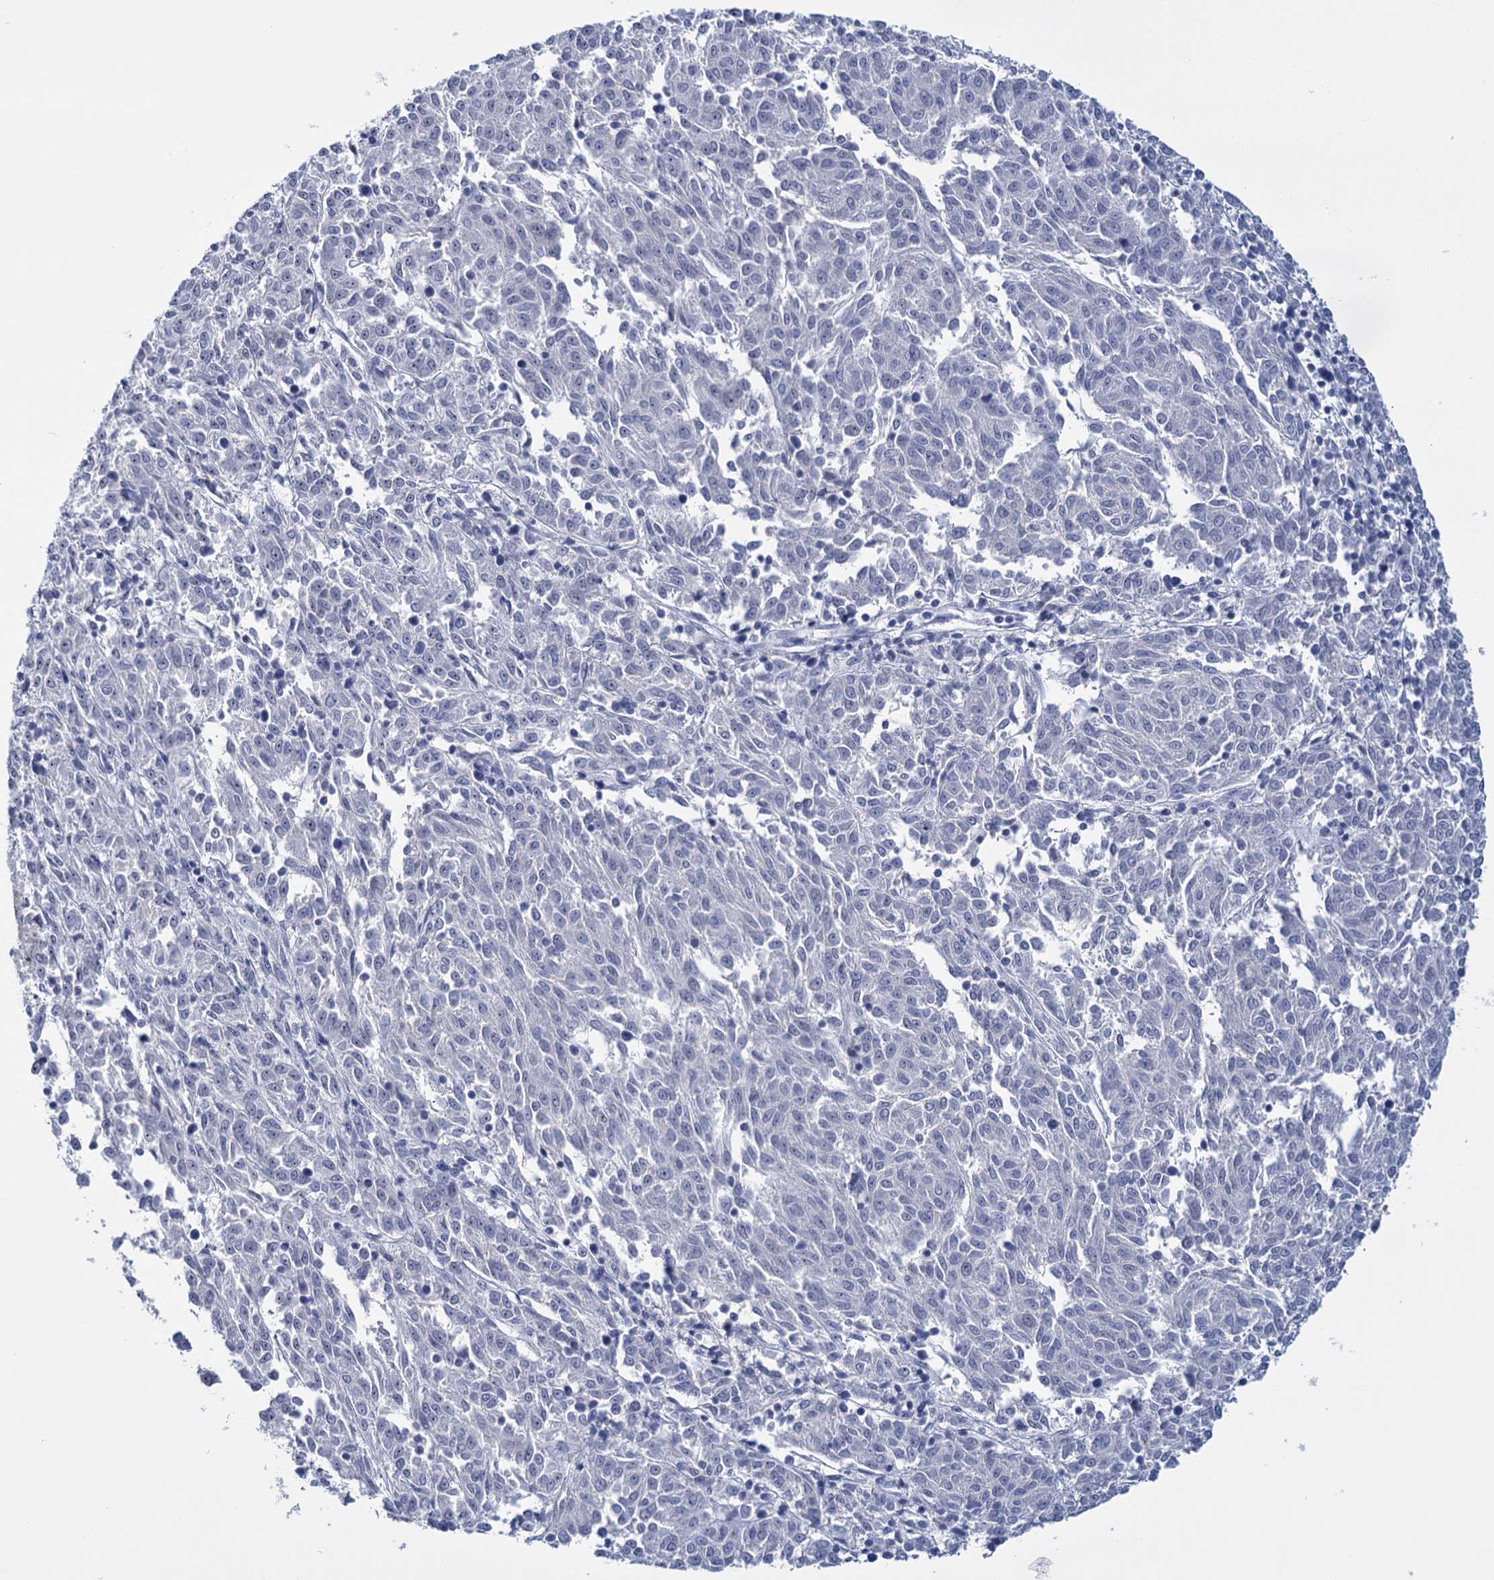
{"staining": {"intensity": "negative", "quantity": "none", "location": "none"}, "tissue": "melanoma", "cell_type": "Tumor cells", "image_type": "cancer", "snomed": [{"axis": "morphology", "description": "Malignant melanoma, NOS"}, {"axis": "topography", "description": "Skin"}], "caption": "This is an IHC photomicrograph of human malignant melanoma. There is no expression in tumor cells.", "gene": "SFN", "patient": {"sex": "female", "age": 72}}